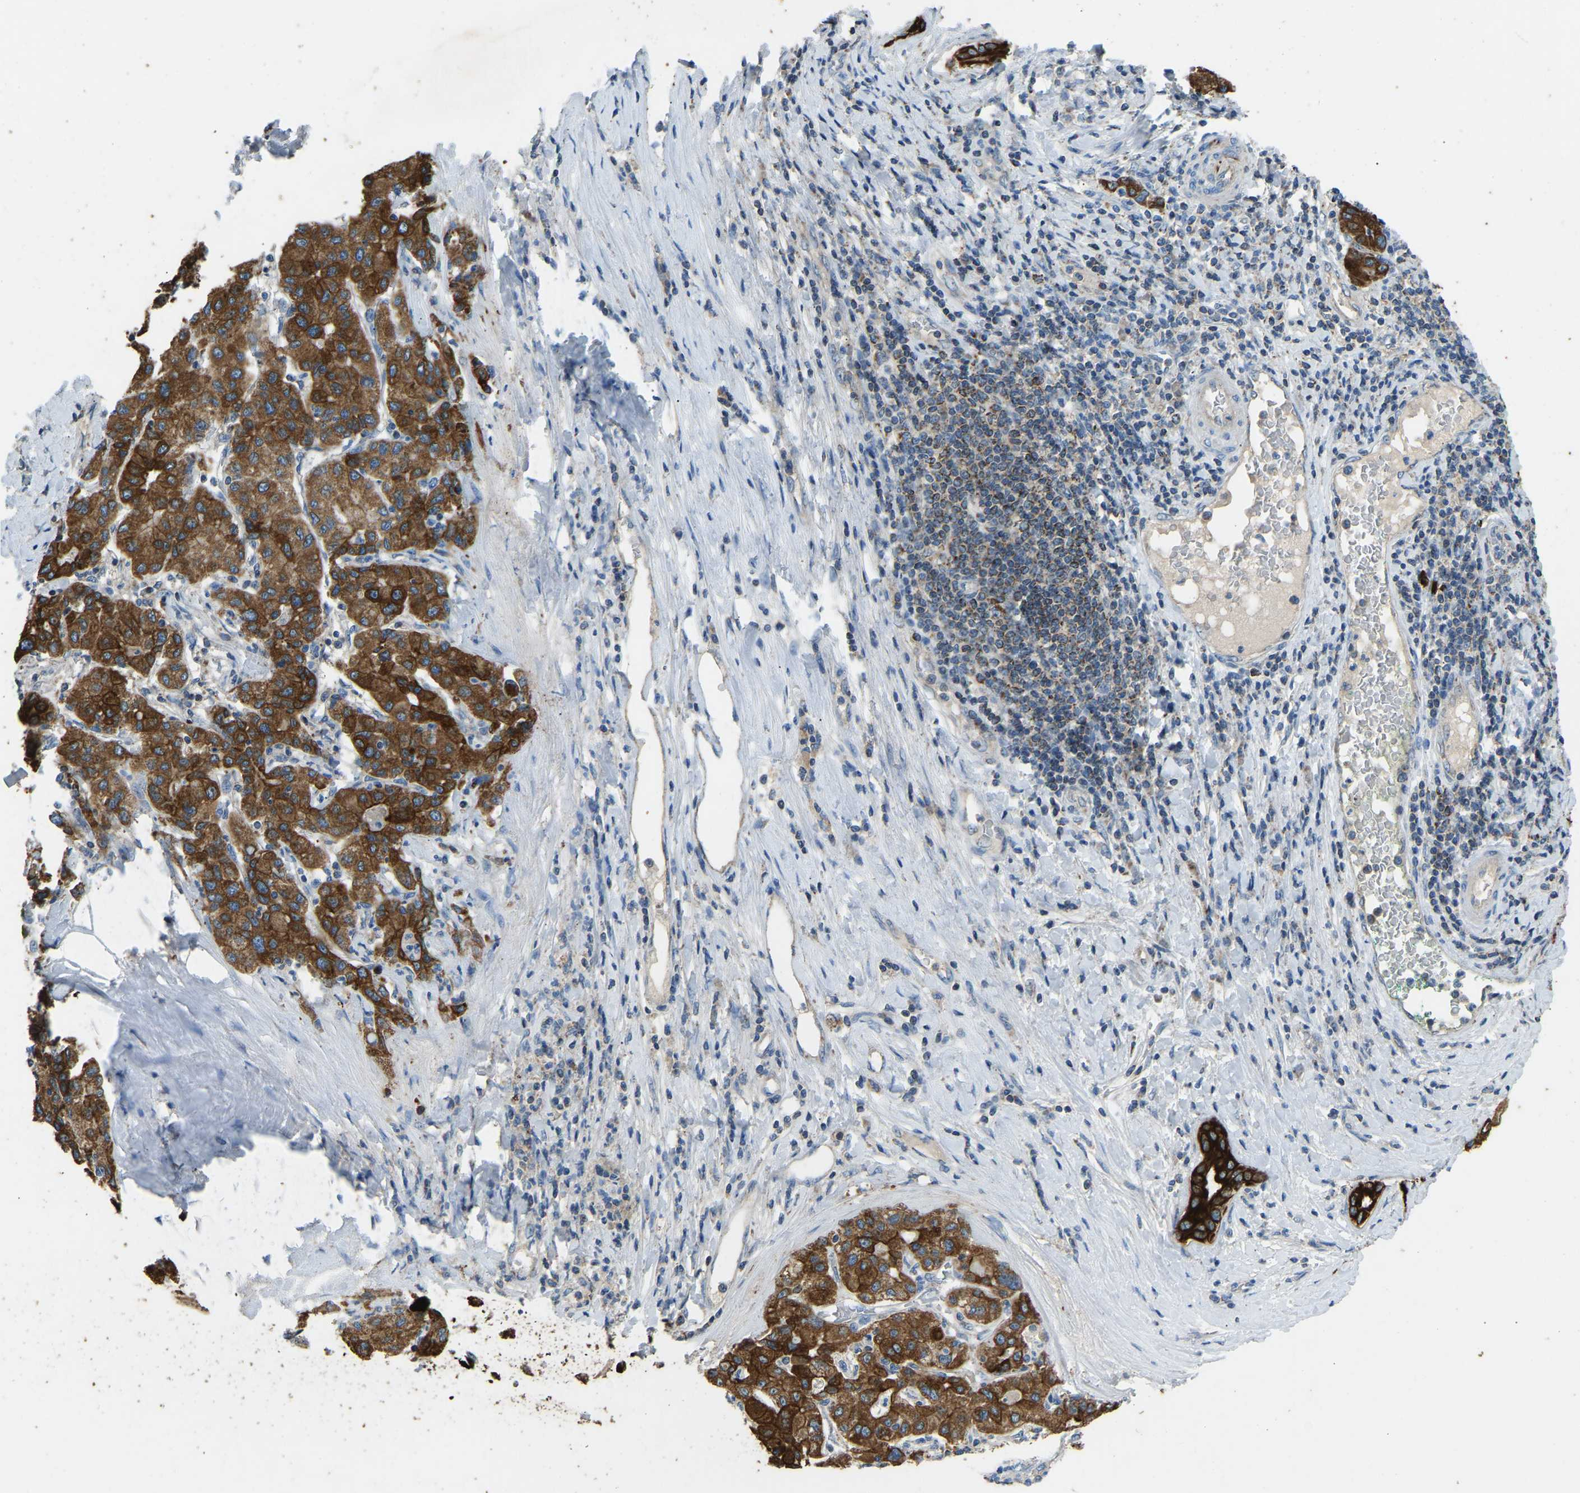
{"staining": {"intensity": "strong", "quantity": ">75%", "location": "cytoplasmic/membranous"}, "tissue": "liver cancer", "cell_type": "Tumor cells", "image_type": "cancer", "snomed": [{"axis": "morphology", "description": "Carcinoma, Hepatocellular, NOS"}, {"axis": "topography", "description": "Liver"}], "caption": "Immunohistochemical staining of human liver cancer displays high levels of strong cytoplasmic/membranous protein expression in about >75% of tumor cells.", "gene": "ZNF200", "patient": {"sex": "male", "age": 65}}